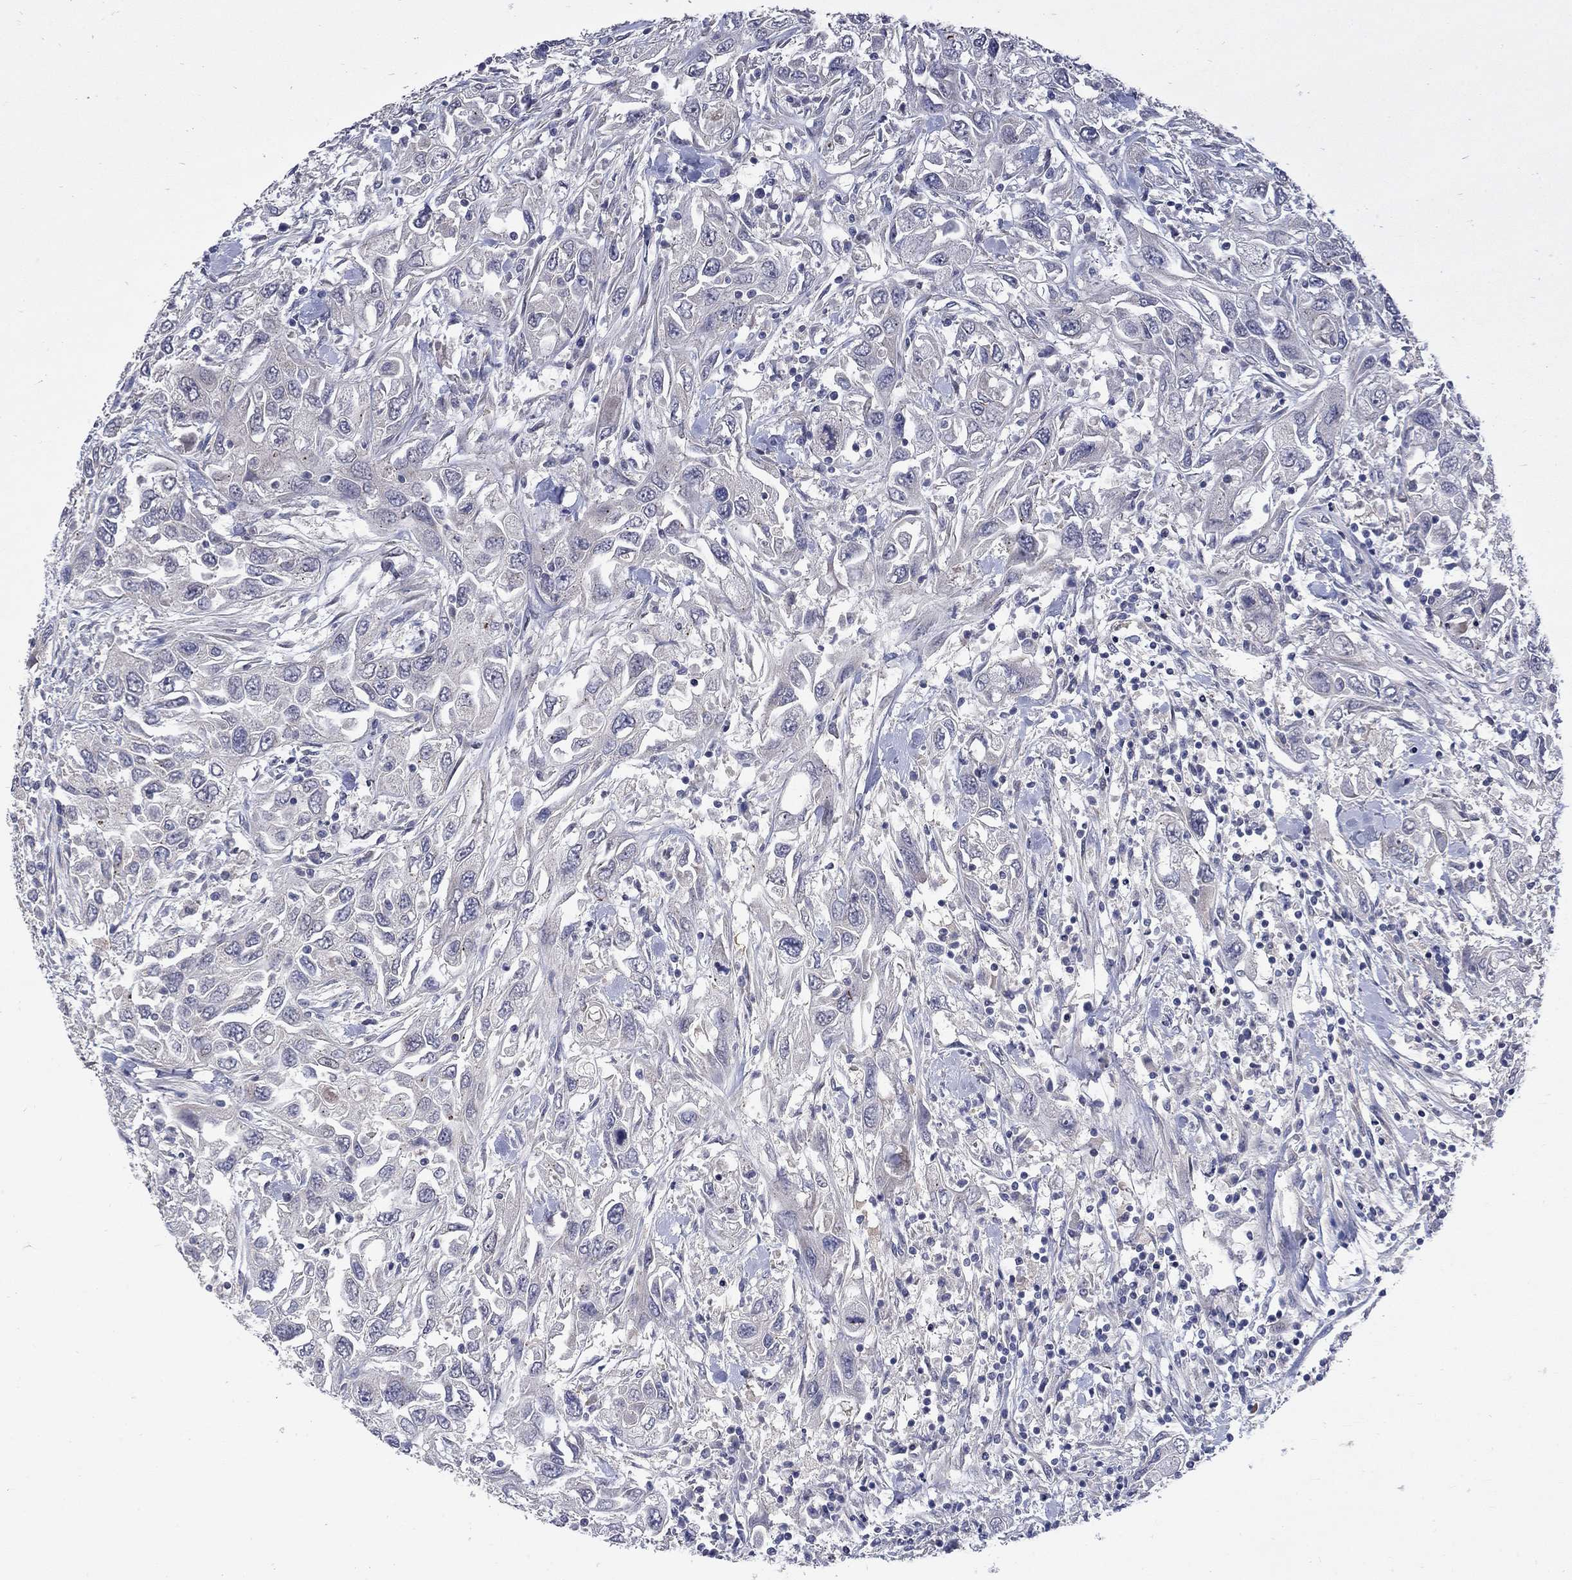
{"staining": {"intensity": "negative", "quantity": "none", "location": "none"}, "tissue": "urothelial cancer", "cell_type": "Tumor cells", "image_type": "cancer", "snomed": [{"axis": "morphology", "description": "Urothelial carcinoma, High grade"}, {"axis": "topography", "description": "Urinary bladder"}], "caption": "Histopathology image shows no protein expression in tumor cells of urothelial cancer tissue.", "gene": "FAM3B", "patient": {"sex": "male", "age": 76}}